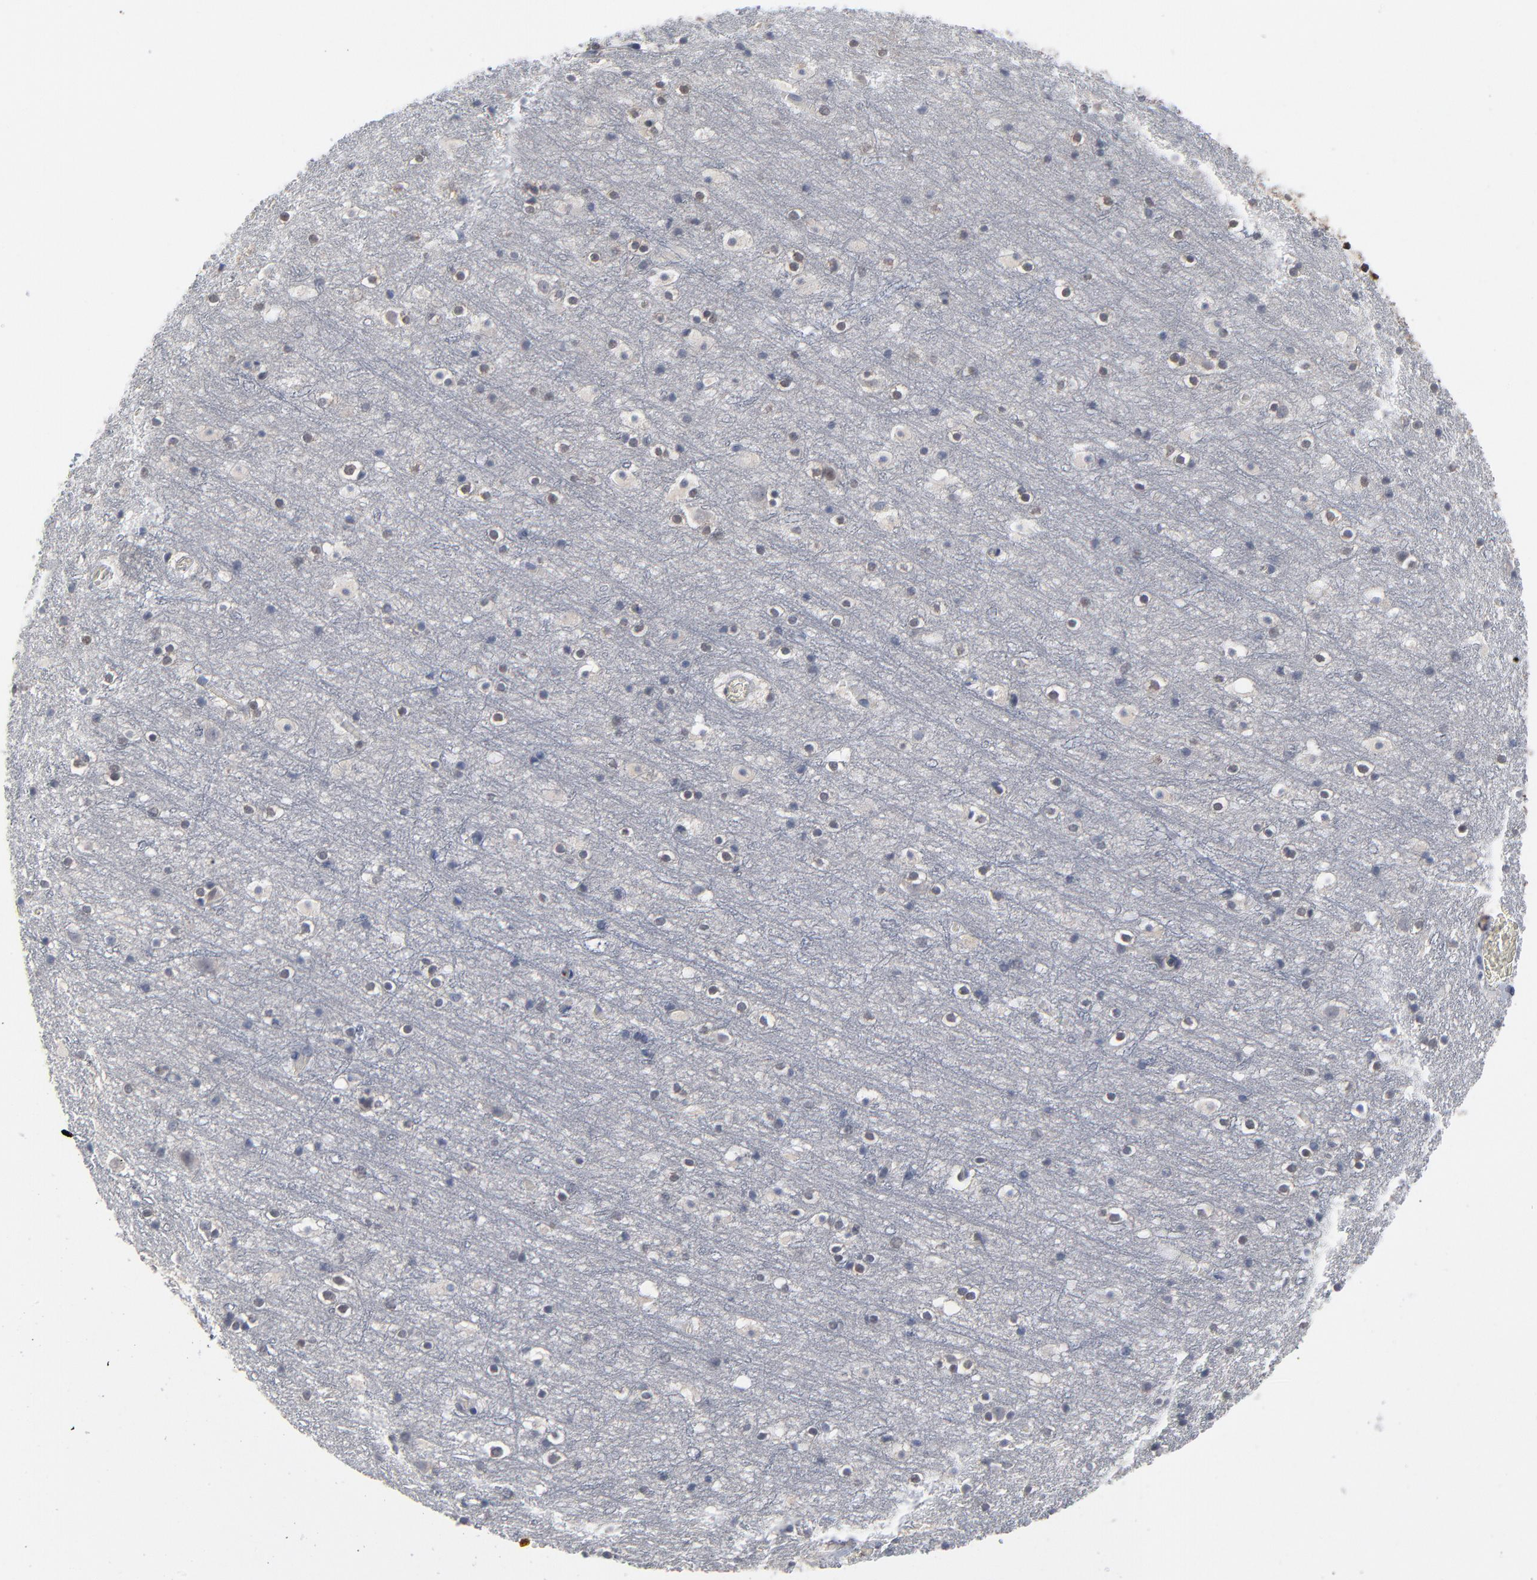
{"staining": {"intensity": "negative", "quantity": "none", "location": "none"}, "tissue": "cerebral cortex", "cell_type": "Endothelial cells", "image_type": "normal", "snomed": [{"axis": "morphology", "description": "Normal tissue, NOS"}, {"axis": "topography", "description": "Cerebral cortex"}], "caption": "The micrograph displays no significant positivity in endothelial cells of cerebral cortex.", "gene": "FOXN2", "patient": {"sex": "male", "age": 45}}